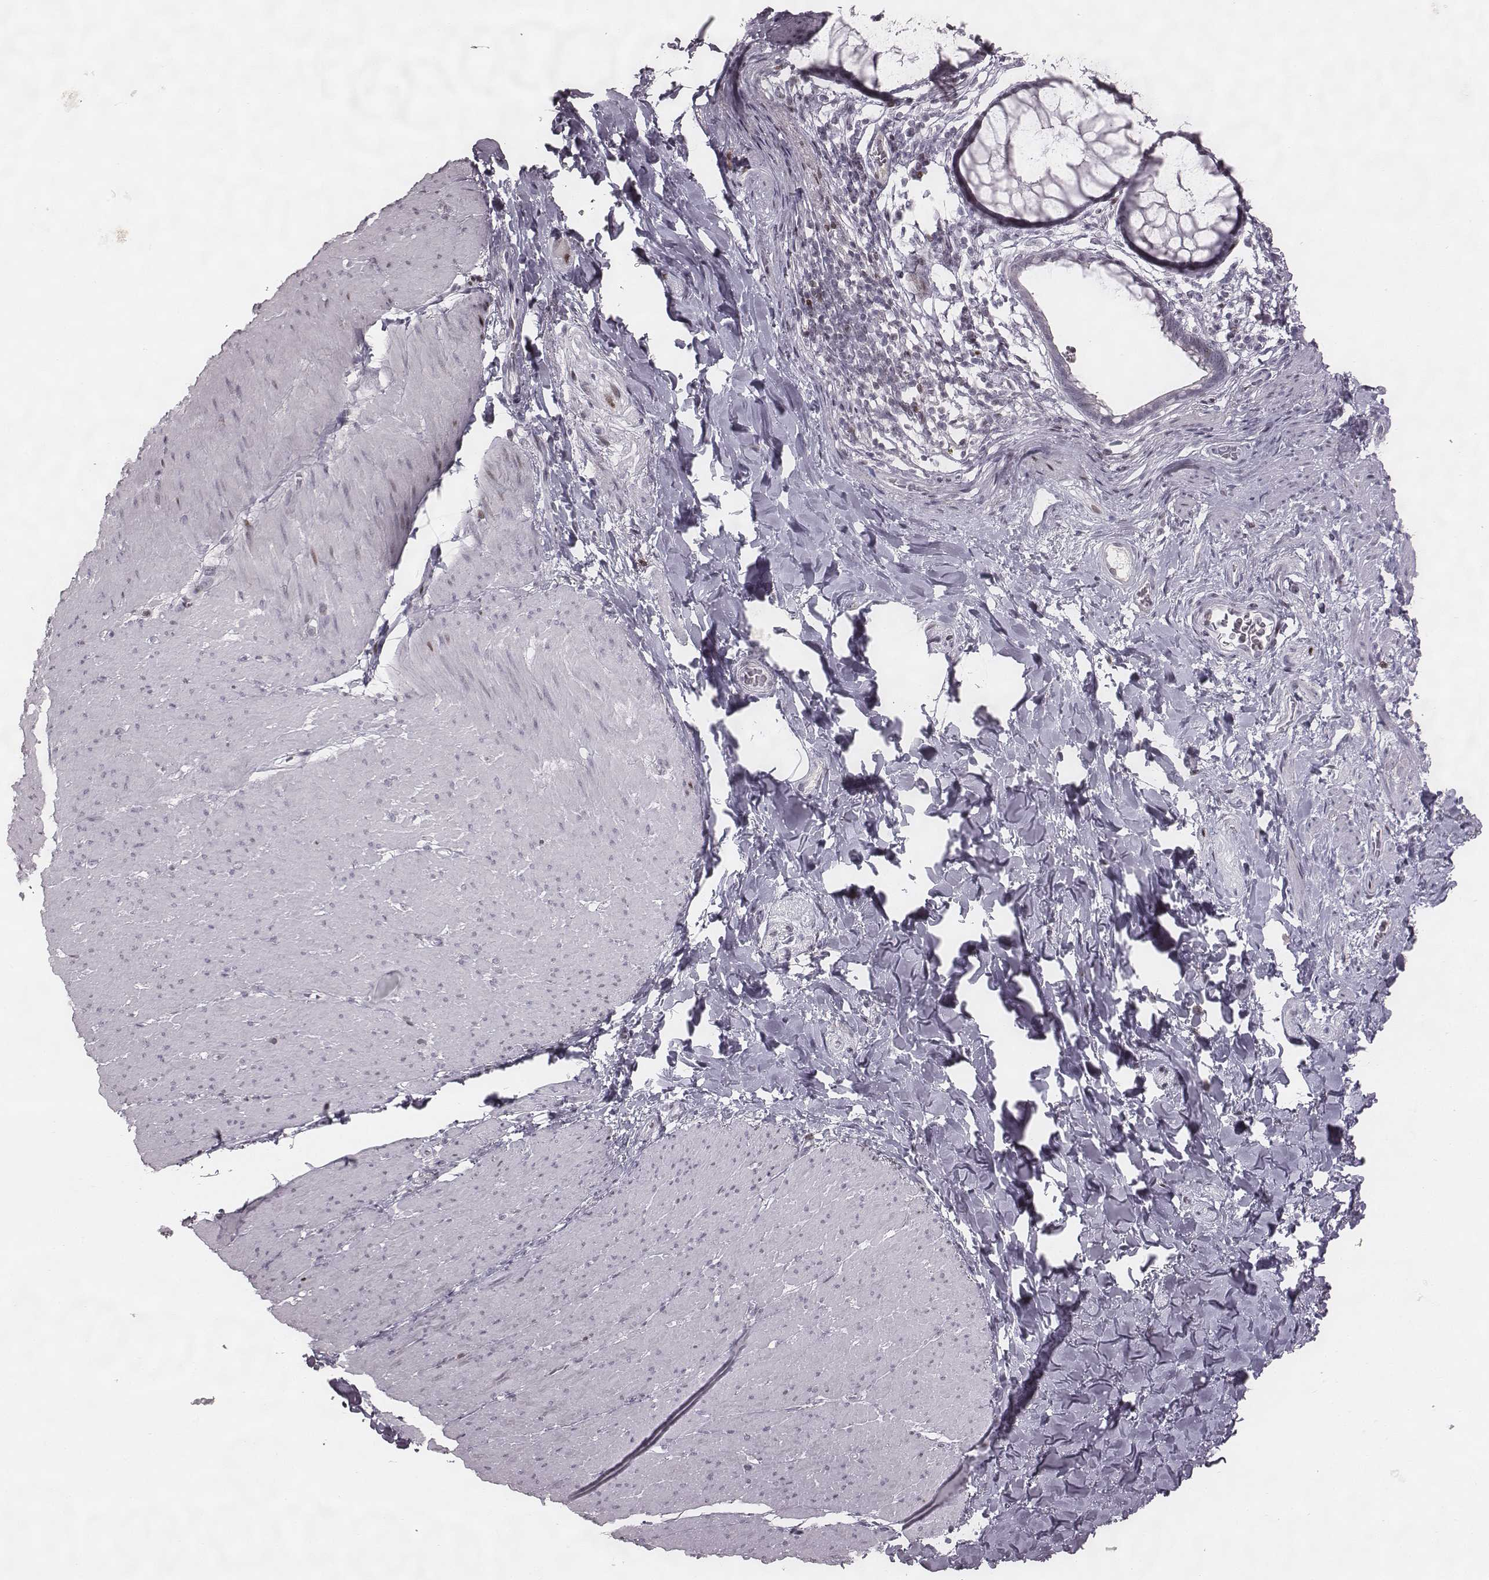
{"staining": {"intensity": "negative", "quantity": "none", "location": "none"}, "tissue": "smooth muscle", "cell_type": "Smooth muscle cells", "image_type": "normal", "snomed": [{"axis": "morphology", "description": "Normal tissue, NOS"}, {"axis": "topography", "description": "Smooth muscle"}, {"axis": "topography", "description": "Rectum"}], "caption": "Immunohistochemistry (IHC) micrograph of unremarkable human smooth muscle stained for a protein (brown), which displays no positivity in smooth muscle cells.", "gene": "NDC1", "patient": {"sex": "male", "age": 53}}